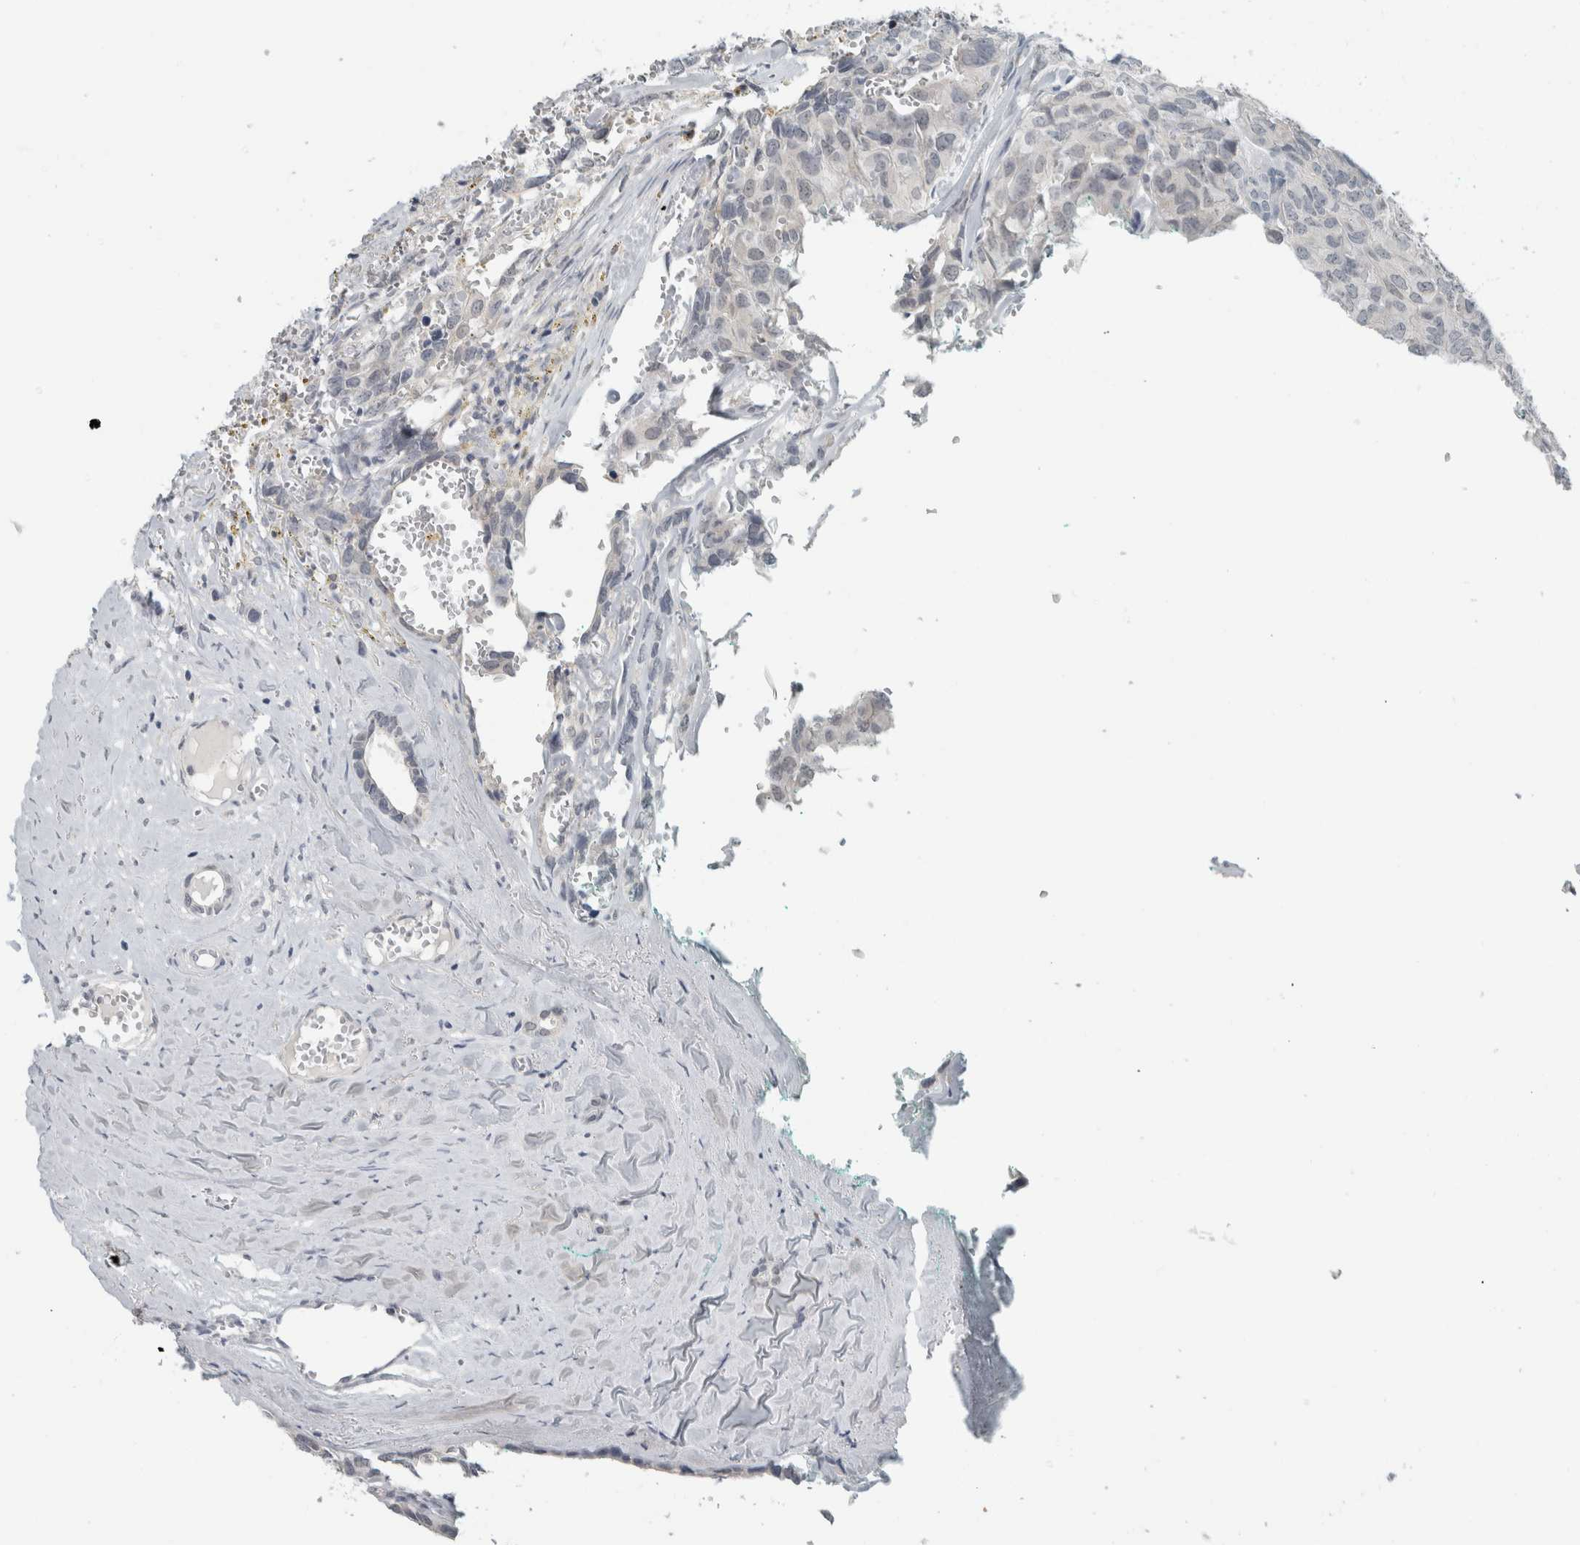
{"staining": {"intensity": "negative", "quantity": "none", "location": "none"}, "tissue": "head and neck cancer", "cell_type": "Tumor cells", "image_type": "cancer", "snomed": [{"axis": "morphology", "description": "Adenocarcinoma, NOS"}, {"axis": "topography", "description": "Salivary gland, NOS"}, {"axis": "topography", "description": "Head-Neck"}], "caption": "Micrograph shows no protein staining in tumor cells of head and neck adenocarcinoma tissue.", "gene": "TRIT1", "patient": {"sex": "female", "age": 76}}